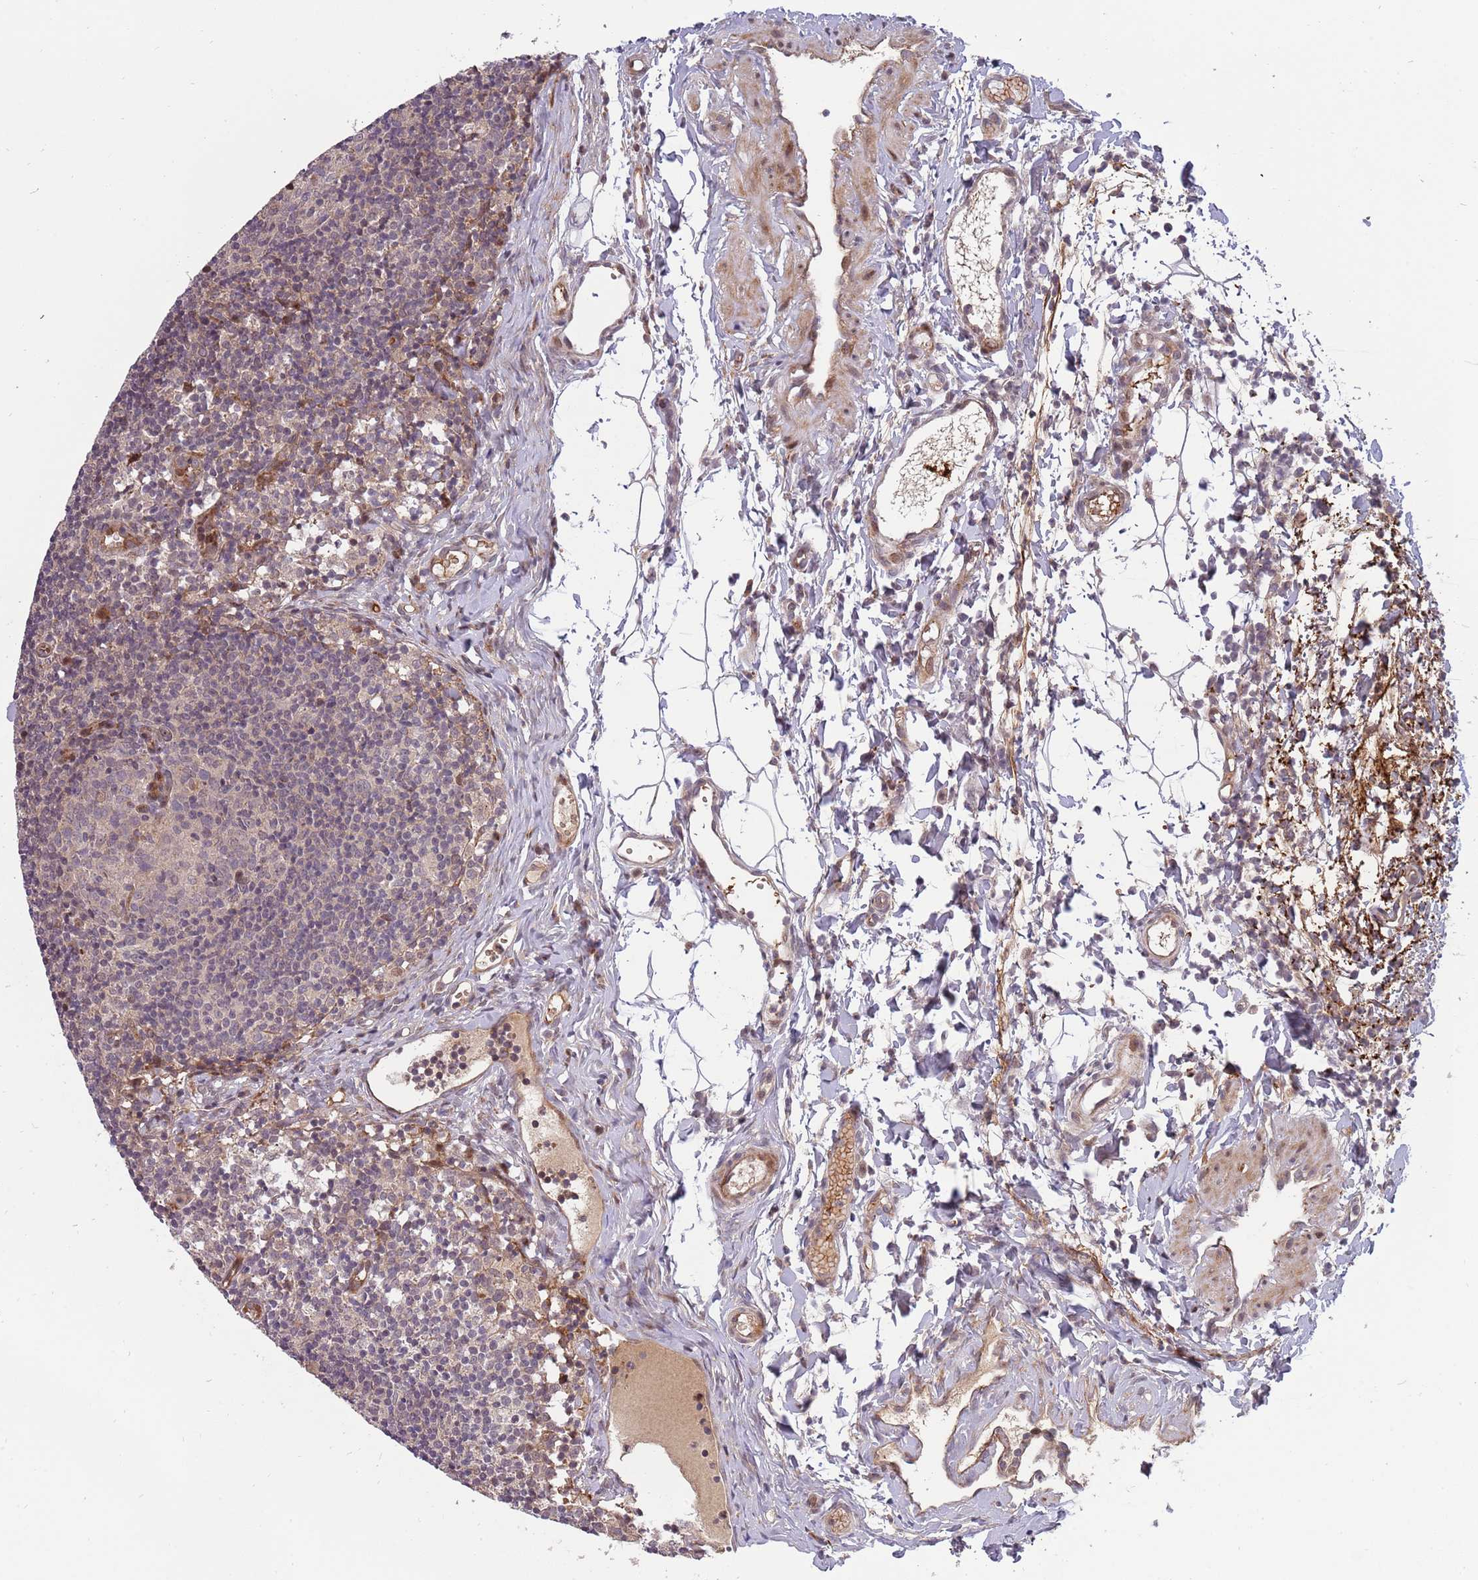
{"staining": {"intensity": "negative", "quantity": "none", "location": "none"}, "tissue": "lymph node", "cell_type": "Germinal center cells", "image_type": "normal", "snomed": [{"axis": "morphology", "description": "Normal tissue, NOS"}, {"axis": "topography", "description": "Lymph node"}], "caption": "The histopathology image exhibits no staining of germinal center cells in unremarkable lymph node.", "gene": "NT5DC4", "patient": {"sex": "female", "age": 37}}